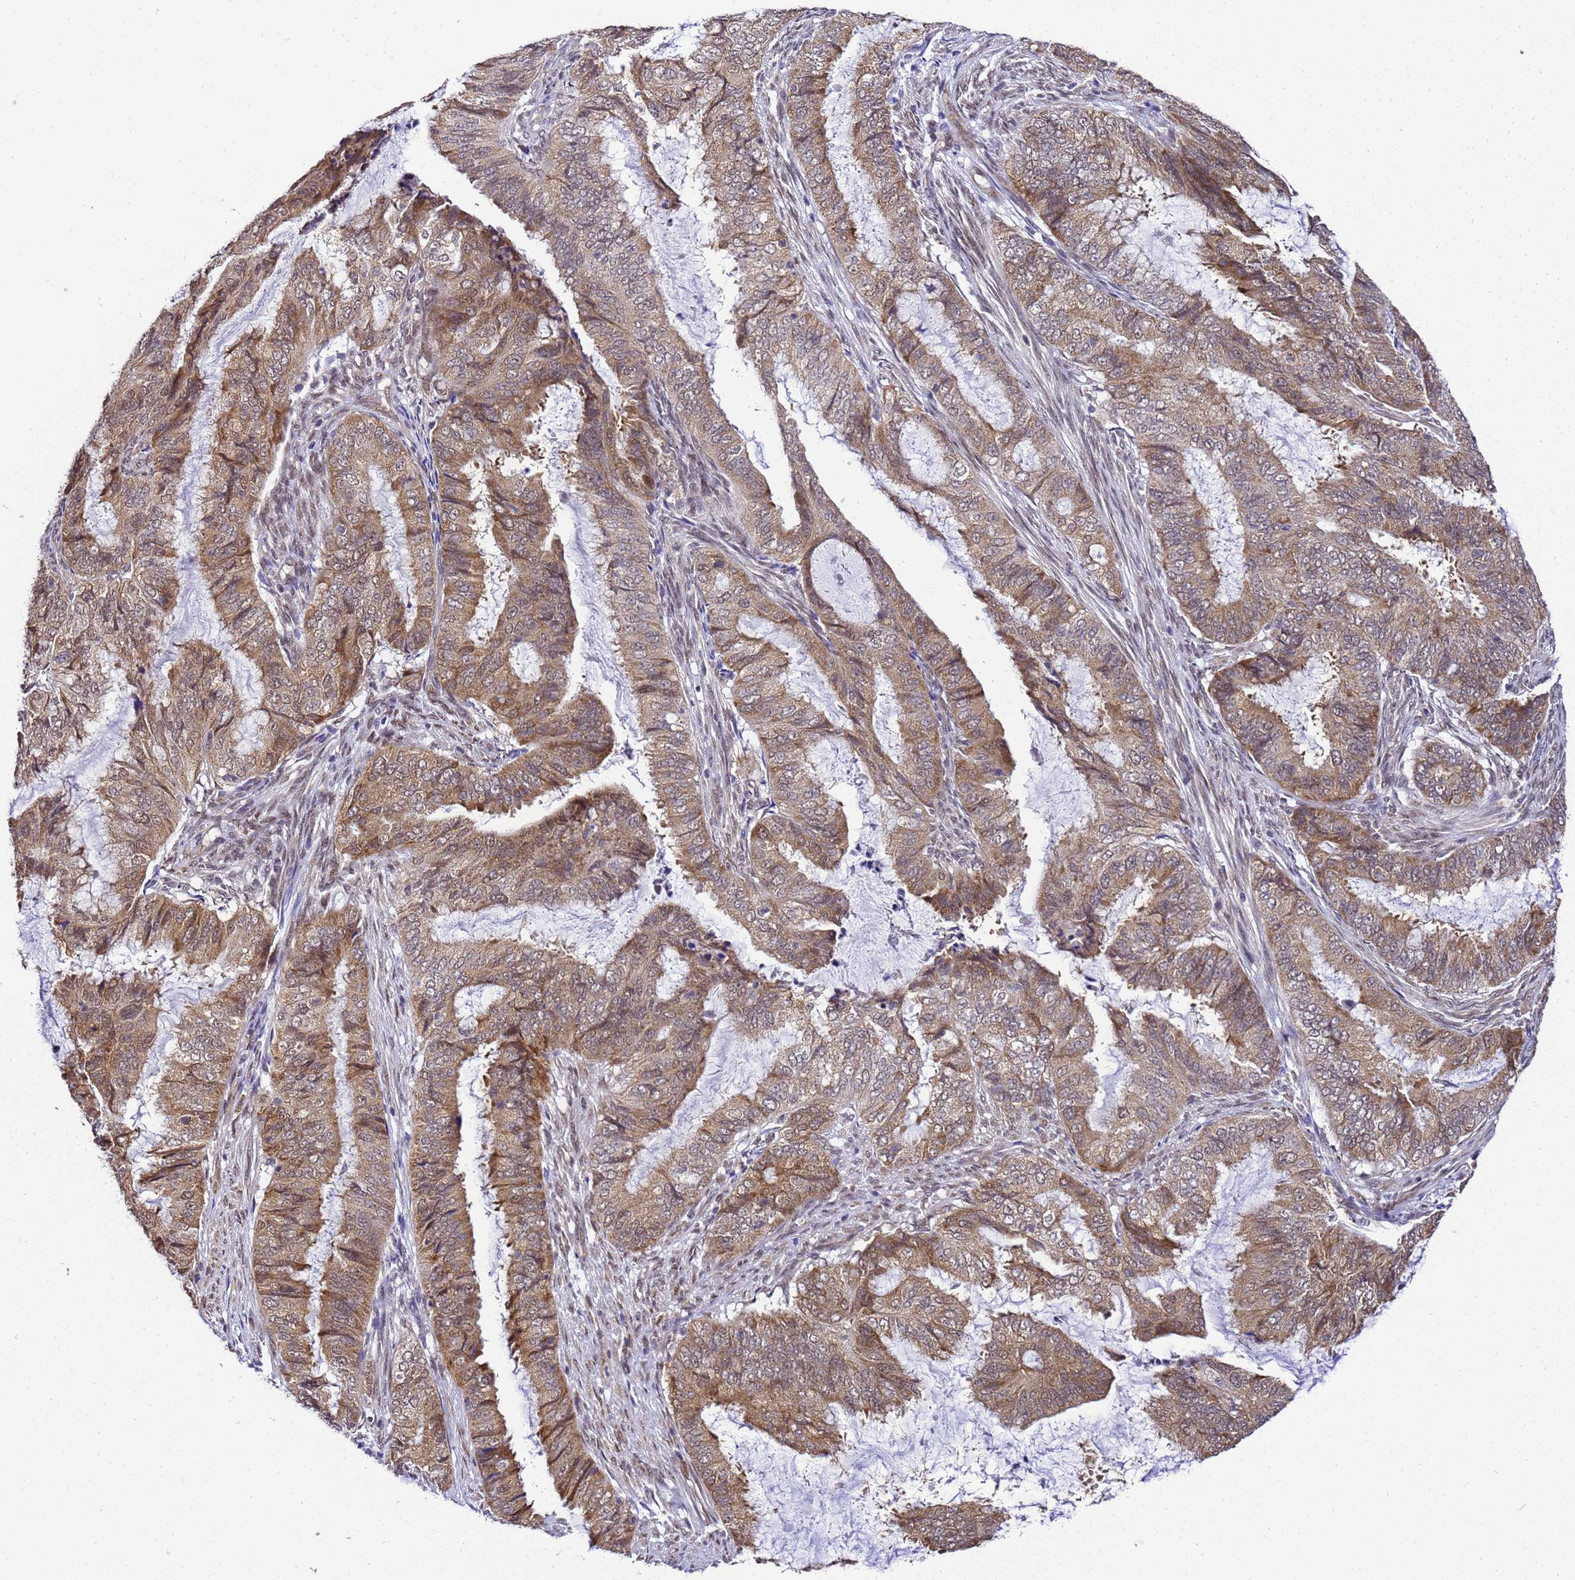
{"staining": {"intensity": "moderate", "quantity": ">75%", "location": "cytoplasmic/membranous,nuclear"}, "tissue": "endometrial cancer", "cell_type": "Tumor cells", "image_type": "cancer", "snomed": [{"axis": "morphology", "description": "Adenocarcinoma, NOS"}, {"axis": "topography", "description": "Endometrium"}], "caption": "Endometrial adenocarcinoma stained for a protein (brown) demonstrates moderate cytoplasmic/membranous and nuclear positive expression in approximately >75% of tumor cells.", "gene": "SMN1", "patient": {"sex": "female", "age": 51}}